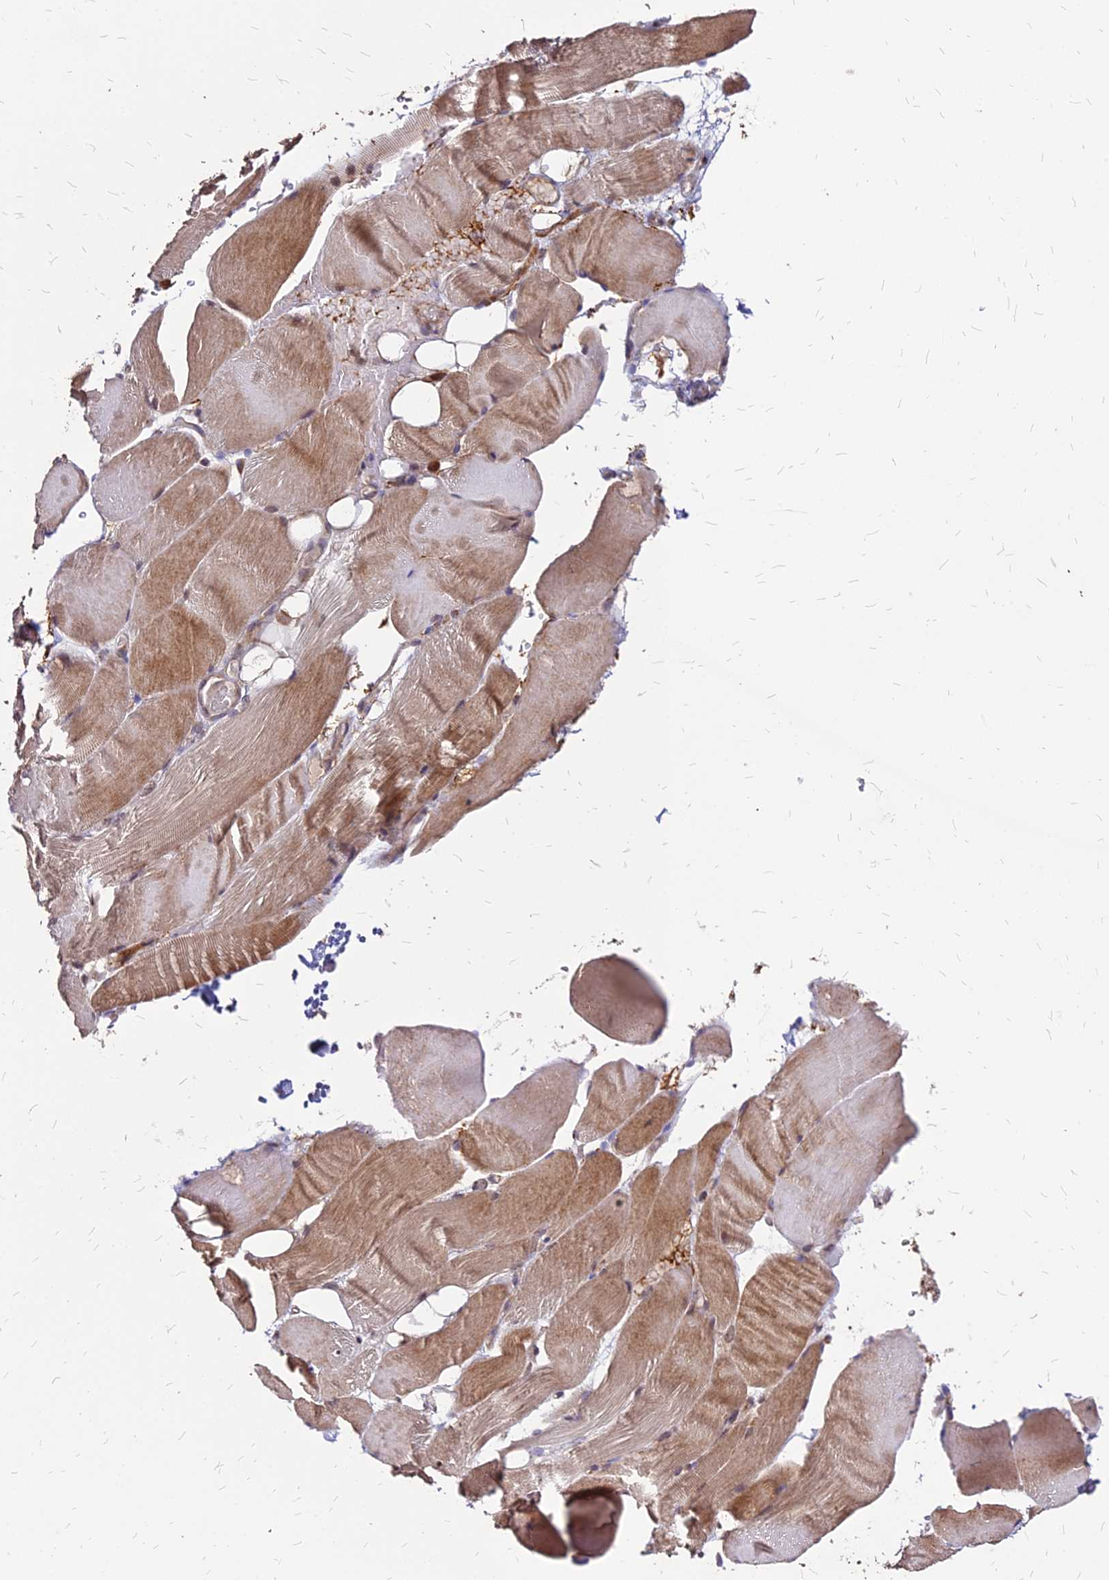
{"staining": {"intensity": "moderate", "quantity": ">75%", "location": "cytoplasmic/membranous"}, "tissue": "skeletal muscle", "cell_type": "Myocytes", "image_type": "normal", "snomed": [{"axis": "morphology", "description": "Normal tissue, NOS"}, {"axis": "topography", "description": "Skeletal muscle"}, {"axis": "topography", "description": "Parathyroid gland"}], "caption": "Skeletal muscle stained with immunohistochemistry demonstrates moderate cytoplasmic/membranous positivity in about >75% of myocytes.", "gene": "APBA3", "patient": {"sex": "female", "age": 37}}